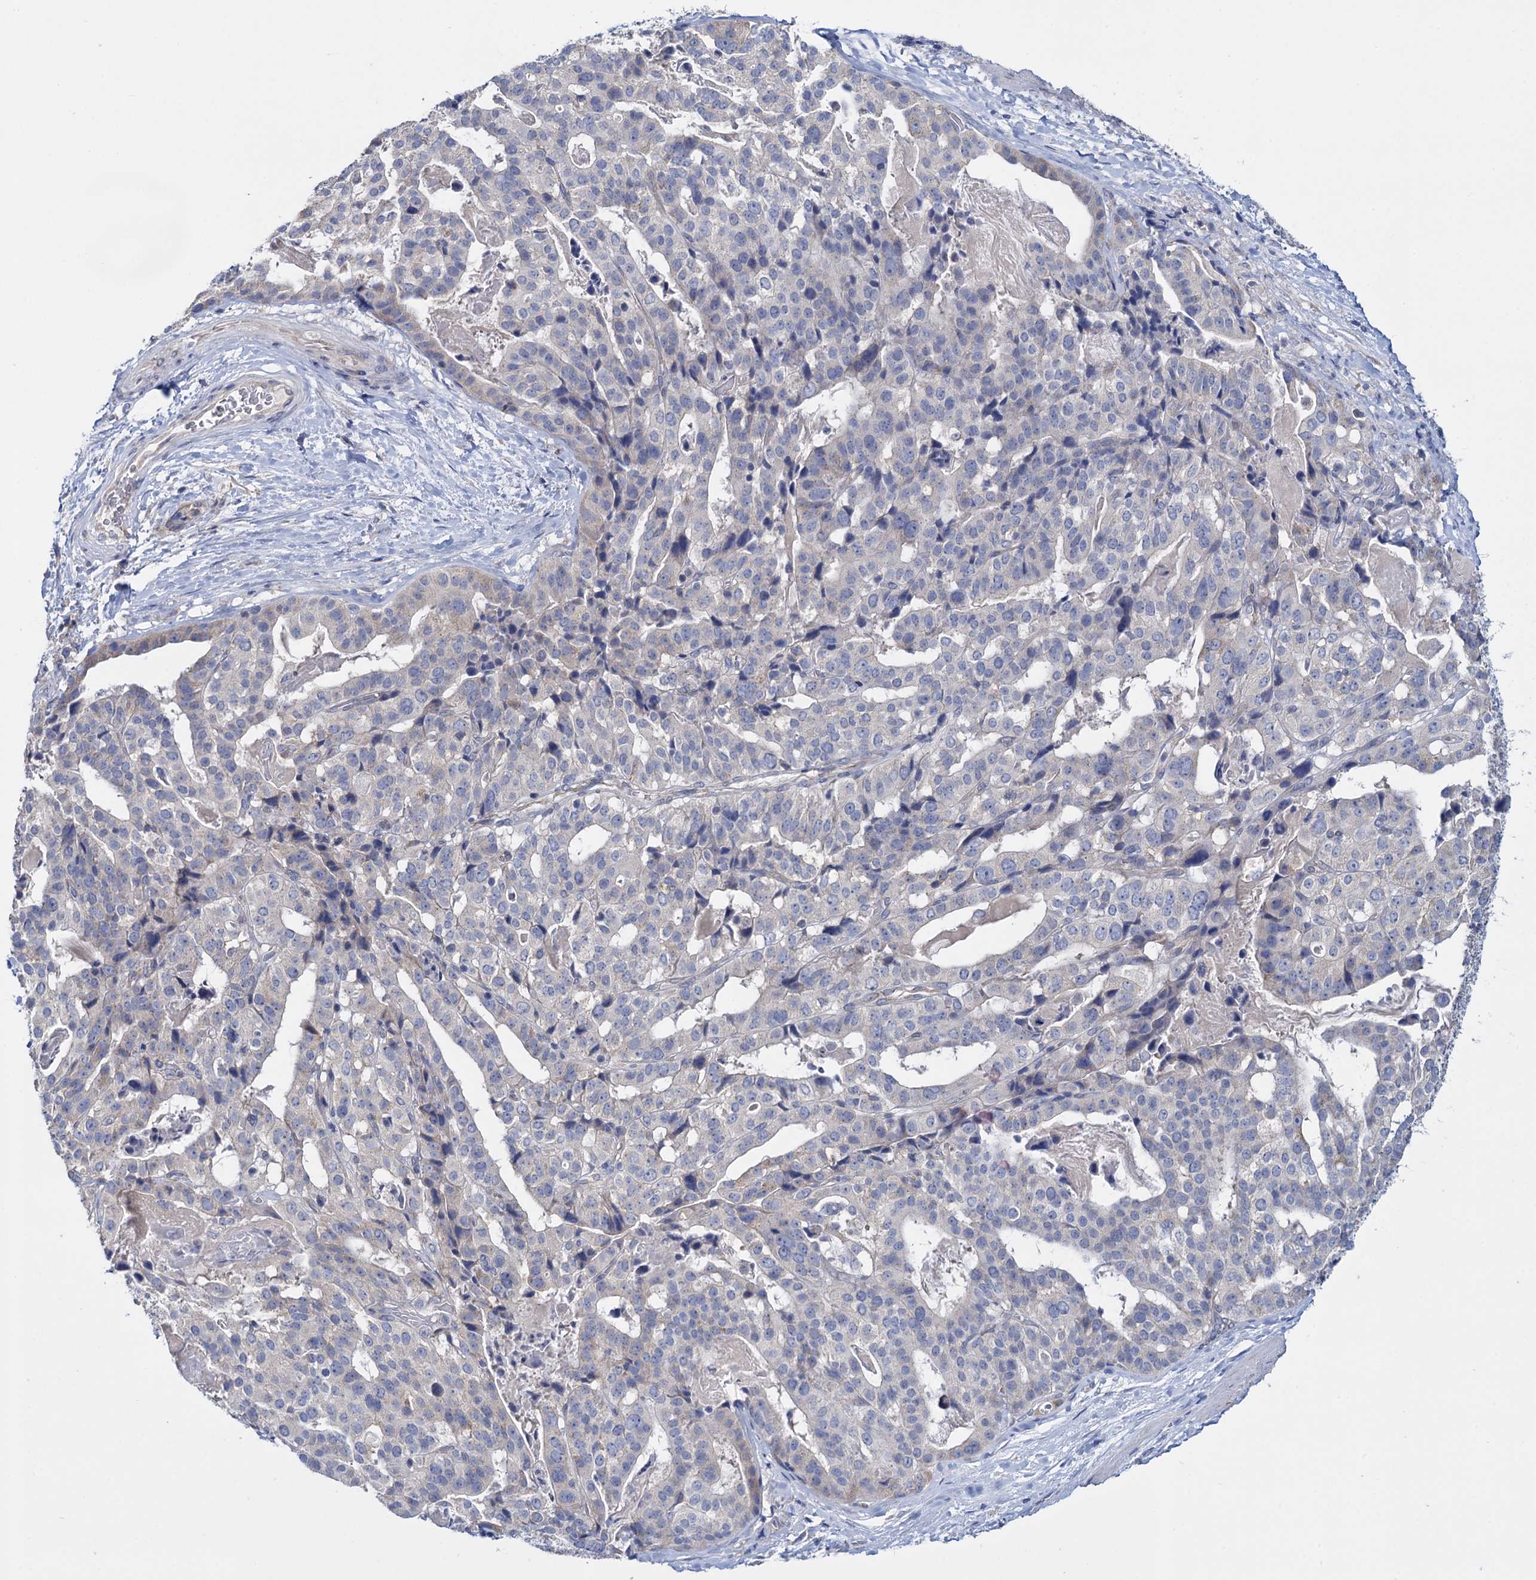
{"staining": {"intensity": "weak", "quantity": "<25%", "location": "cytoplasmic/membranous"}, "tissue": "stomach cancer", "cell_type": "Tumor cells", "image_type": "cancer", "snomed": [{"axis": "morphology", "description": "Adenocarcinoma, NOS"}, {"axis": "topography", "description": "Stomach"}], "caption": "Immunohistochemistry (IHC) of adenocarcinoma (stomach) exhibits no expression in tumor cells.", "gene": "GSTM2", "patient": {"sex": "male", "age": 48}}